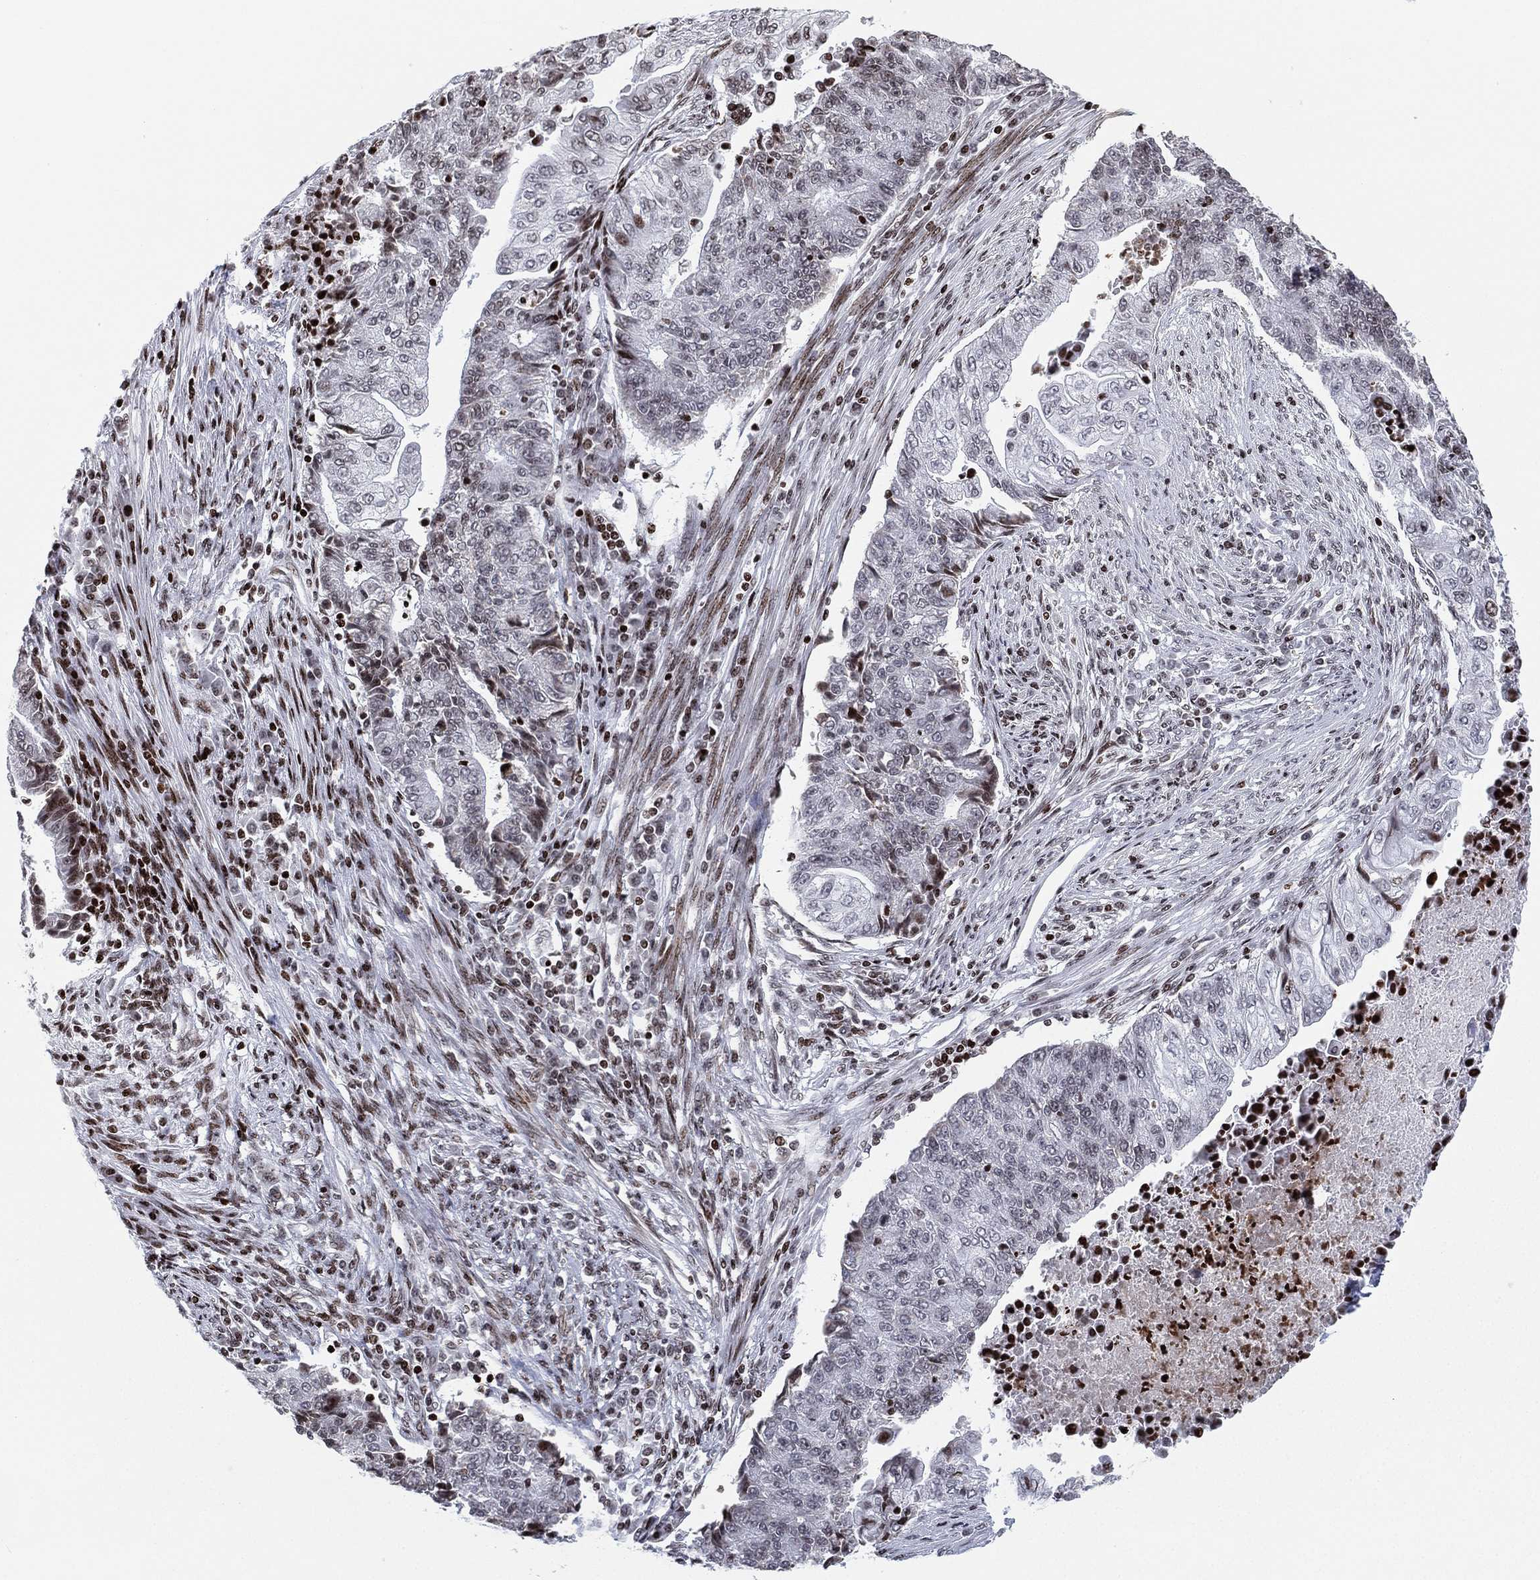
{"staining": {"intensity": "weak", "quantity": "<25%", "location": "nuclear"}, "tissue": "endometrial cancer", "cell_type": "Tumor cells", "image_type": "cancer", "snomed": [{"axis": "morphology", "description": "Adenocarcinoma, NOS"}, {"axis": "topography", "description": "Uterus"}, {"axis": "topography", "description": "Endometrium"}], "caption": "An immunohistochemistry histopathology image of endometrial cancer is shown. There is no staining in tumor cells of endometrial cancer.", "gene": "MFSD14A", "patient": {"sex": "female", "age": 54}}